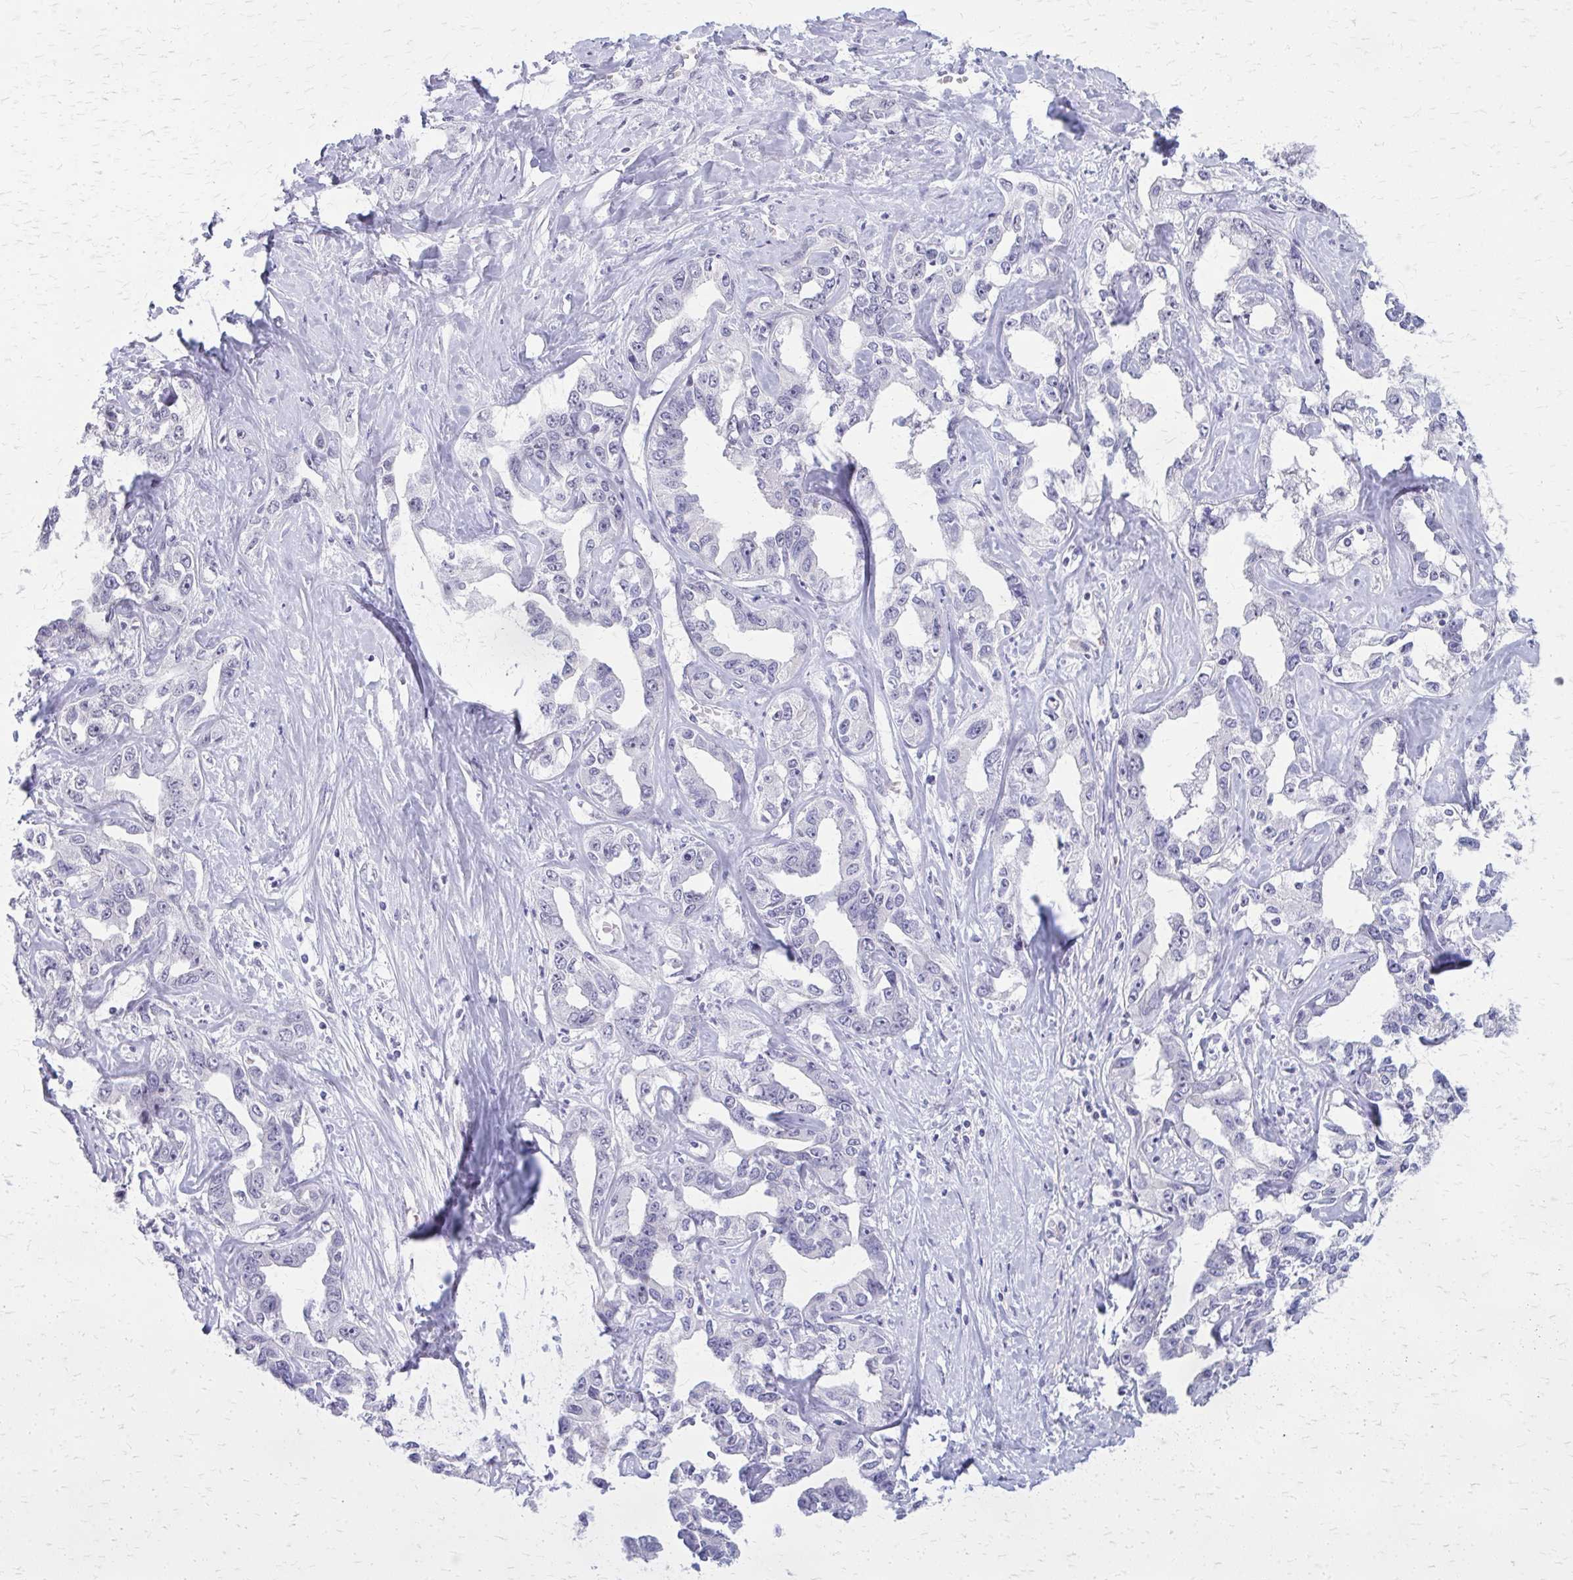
{"staining": {"intensity": "negative", "quantity": "none", "location": "none"}, "tissue": "liver cancer", "cell_type": "Tumor cells", "image_type": "cancer", "snomed": [{"axis": "morphology", "description": "Cholangiocarcinoma"}, {"axis": "topography", "description": "Liver"}], "caption": "An IHC photomicrograph of cholangiocarcinoma (liver) is shown. There is no staining in tumor cells of cholangiocarcinoma (liver).", "gene": "PLCB1", "patient": {"sex": "male", "age": 59}}